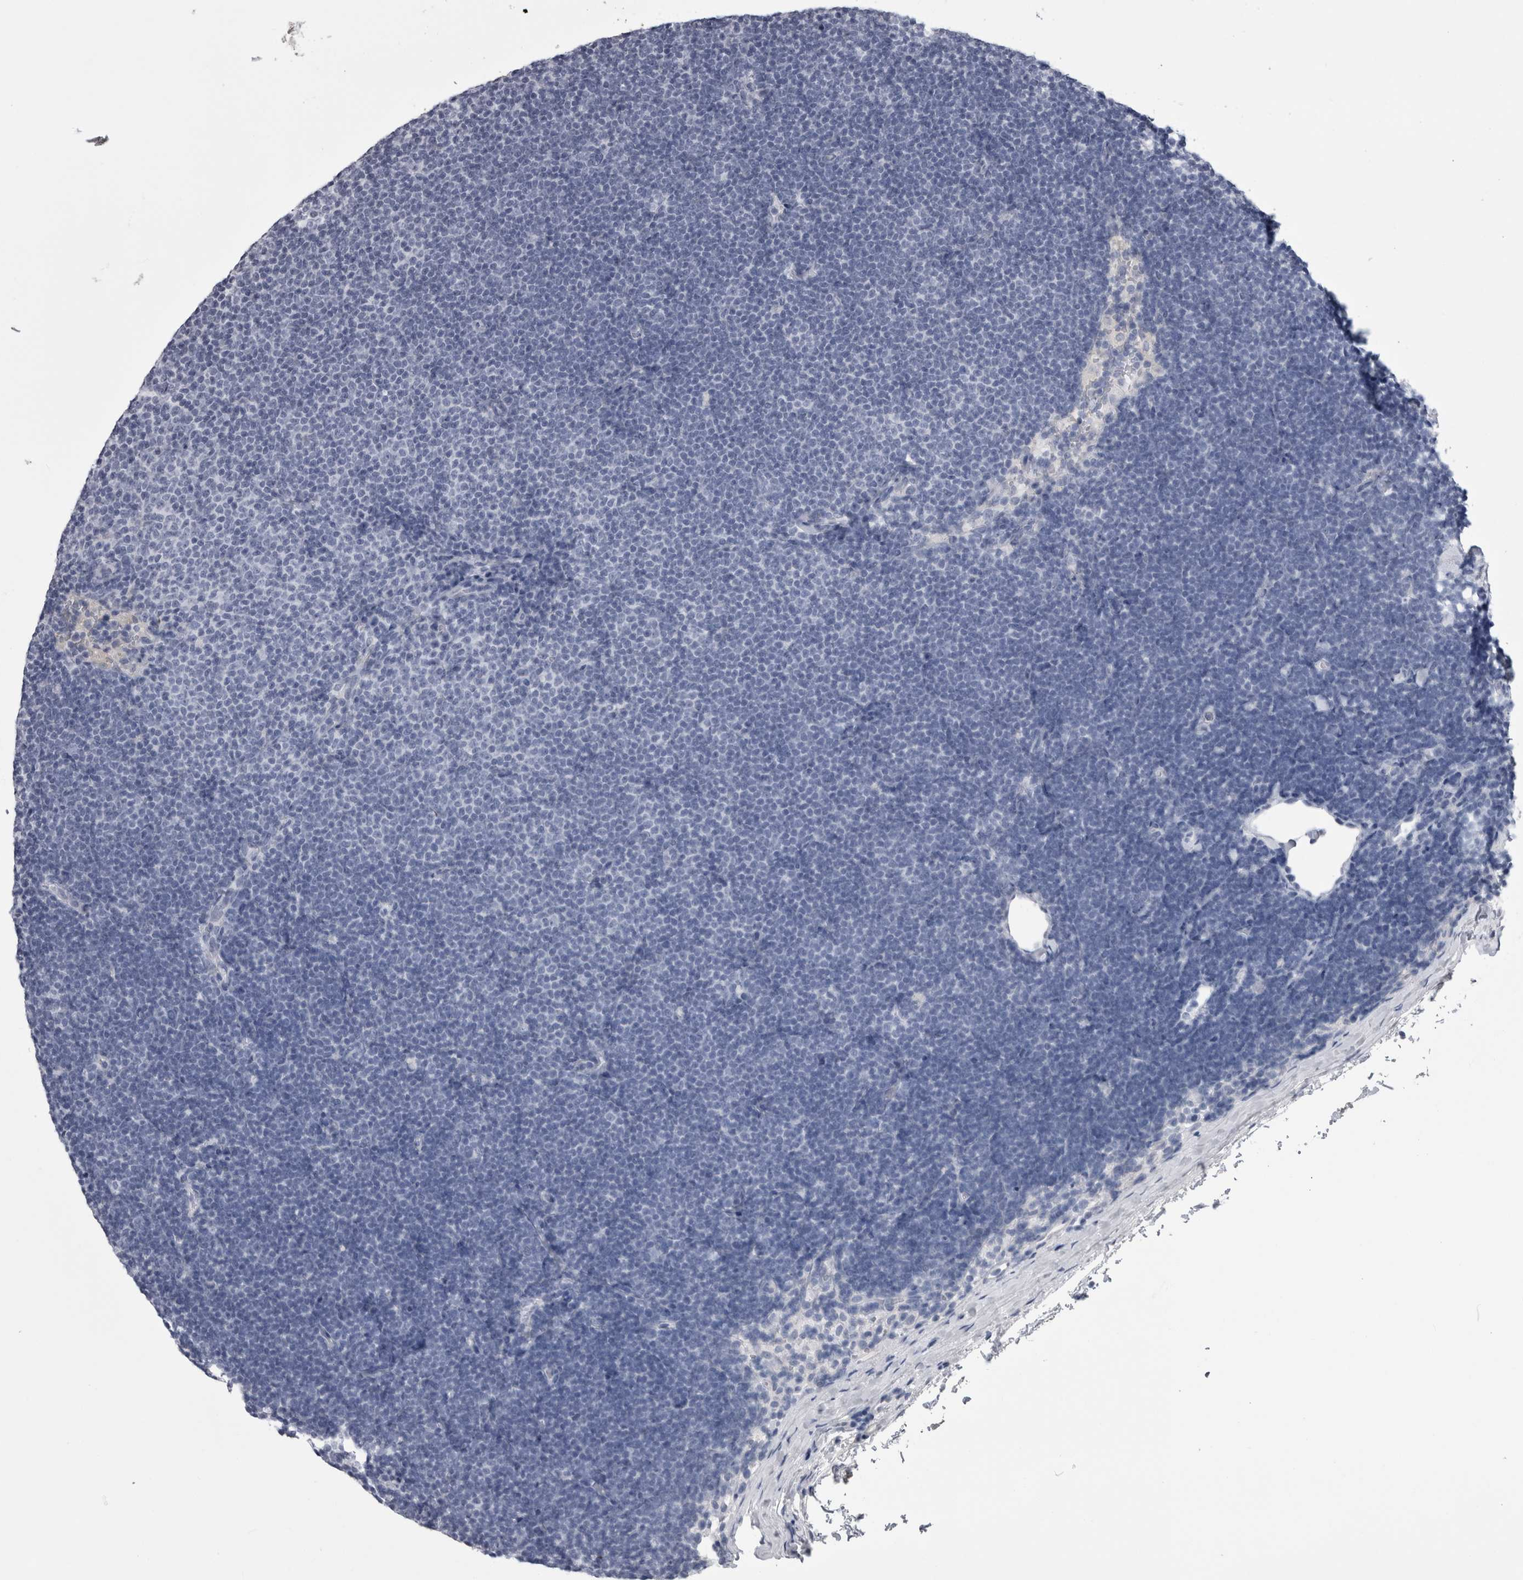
{"staining": {"intensity": "negative", "quantity": "none", "location": "none"}, "tissue": "lymphoma", "cell_type": "Tumor cells", "image_type": "cancer", "snomed": [{"axis": "morphology", "description": "Malignant lymphoma, non-Hodgkin's type, Low grade"}, {"axis": "topography", "description": "Lymph node"}], "caption": "Image shows no significant protein positivity in tumor cells of lymphoma.", "gene": "AFMID", "patient": {"sex": "female", "age": 53}}